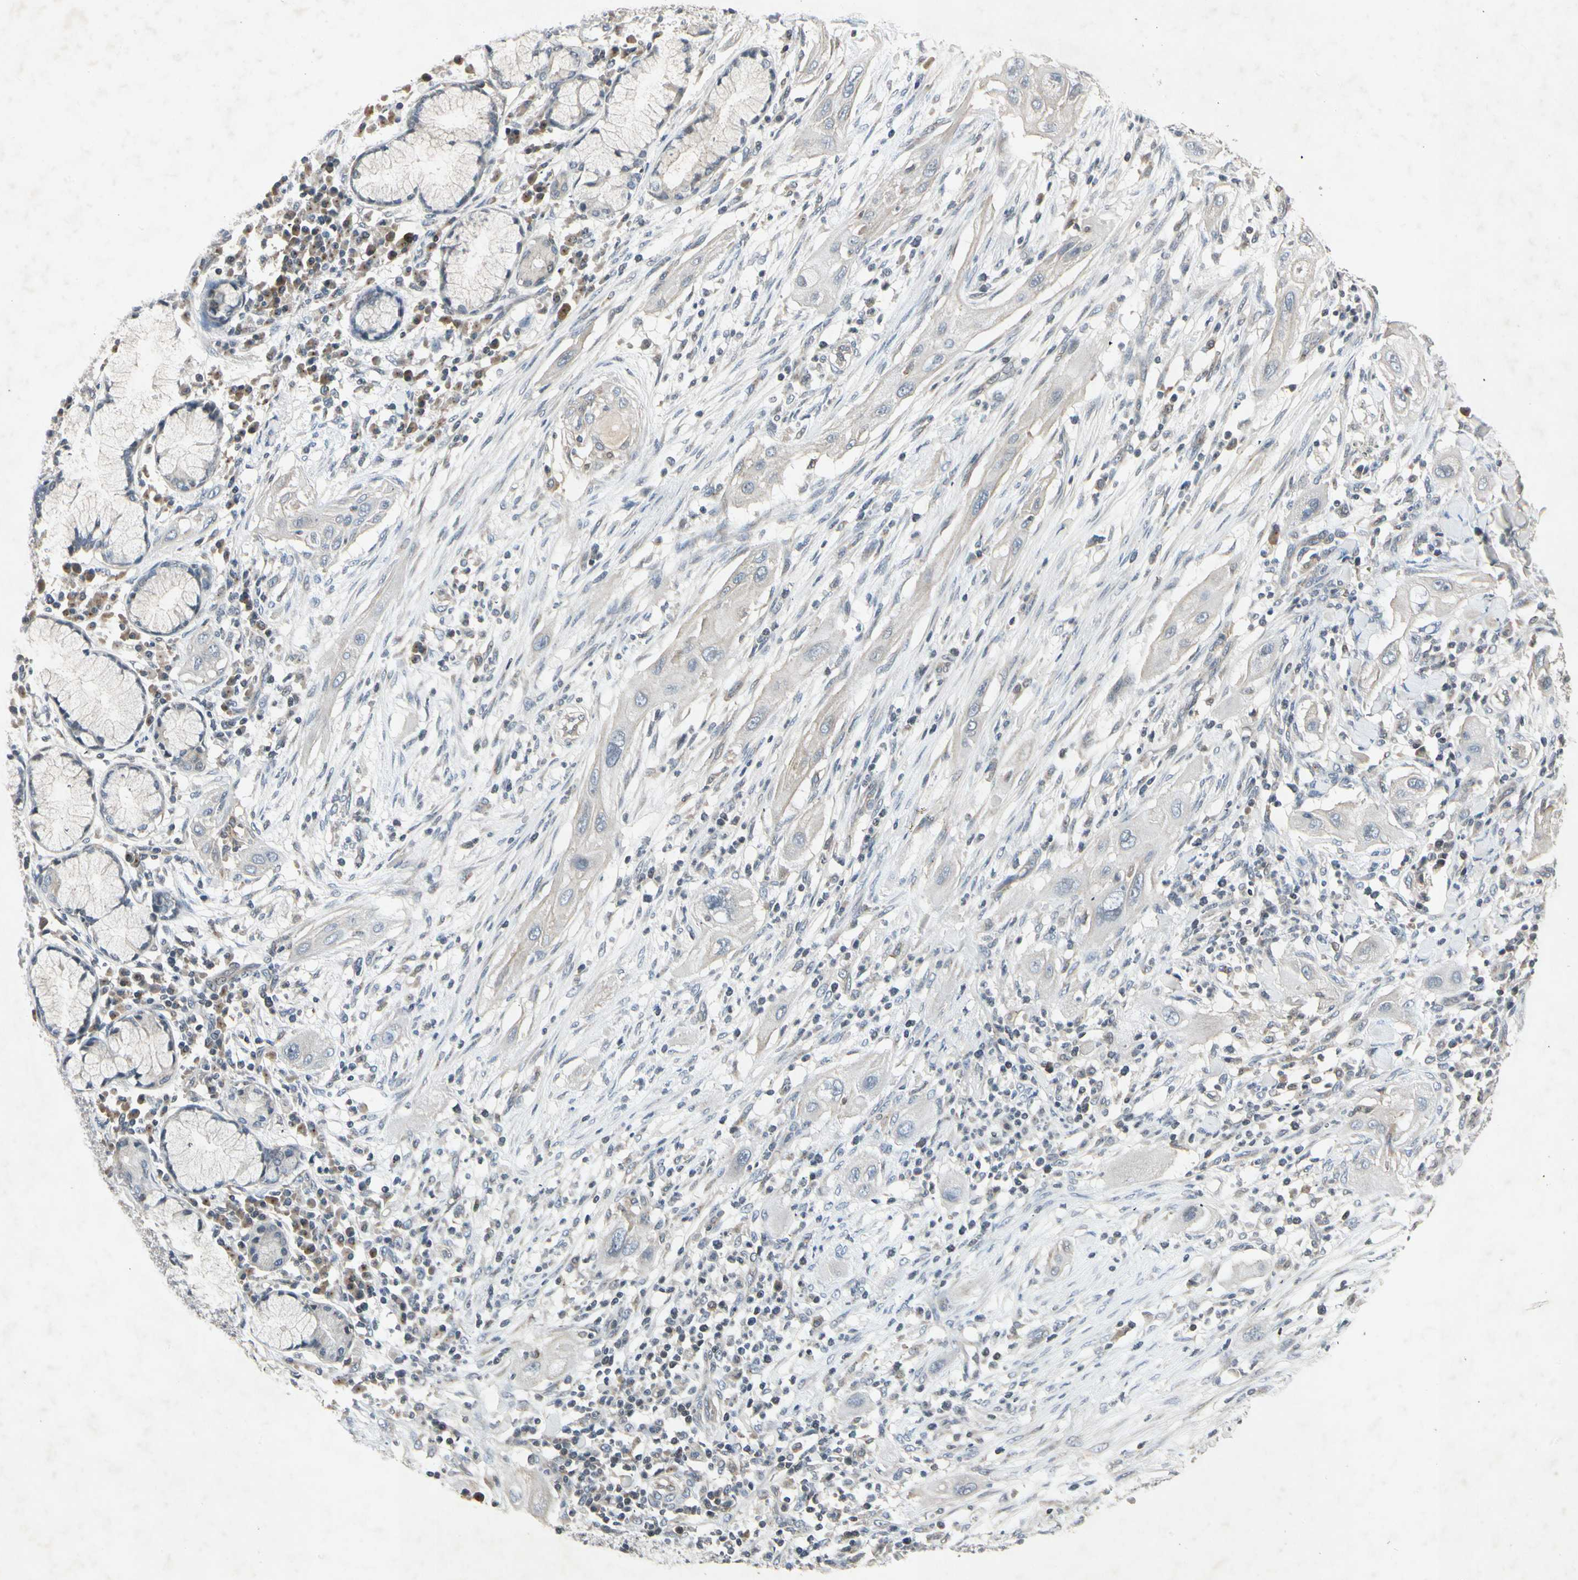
{"staining": {"intensity": "negative", "quantity": "none", "location": "none"}, "tissue": "lung cancer", "cell_type": "Tumor cells", "image_type": "cancer", "snomed": [{"axis": "morphology", "description": "Squamous cell carcinoma, NOS"}, {"axis": "topography", "description": "Lung"}], "caption": "Tumor cells show no significant protein expression in squamous cell carcinoma (lung).", "gene": "TEK", "patient": {"sex": "female", "age": 47}}